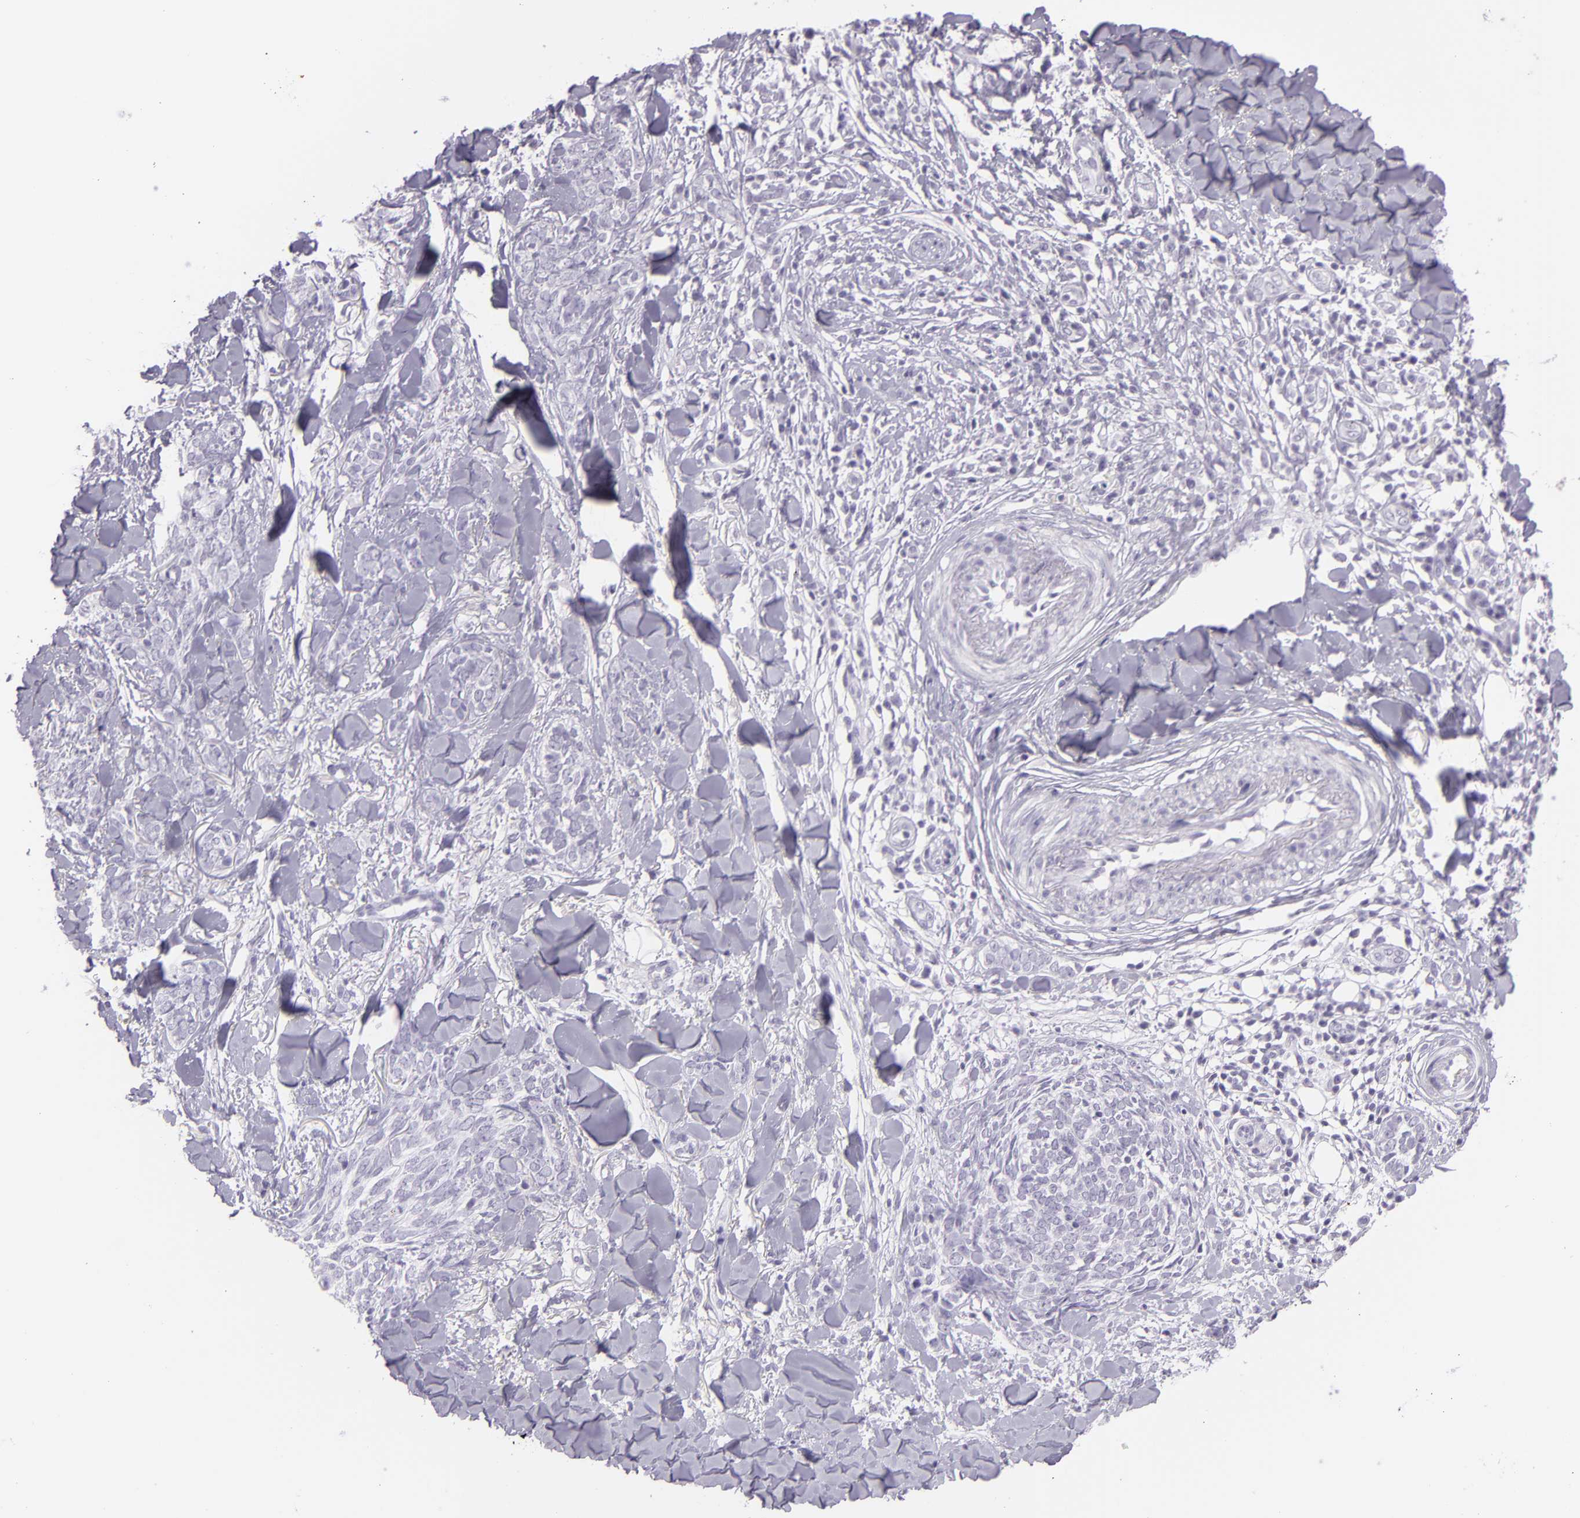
{"staining": {"intensity": "negative", "quantity": "none", "location": "none"}, "tissue": "skin cancer", "cell_type": "Tumor cells", "image_type": "cancer", "snomed": [{"axis": "morphology", "description": "Basal cell carcinoma"}, {"axis": "topography", "description": "Skin"}], "caption": "Basal cell carcinoma (skin) stained for a protein using IHC demonstrates no staining tumor cells.", "gene": "MUC6", "patient": {"sex": "female", "age": 81}}